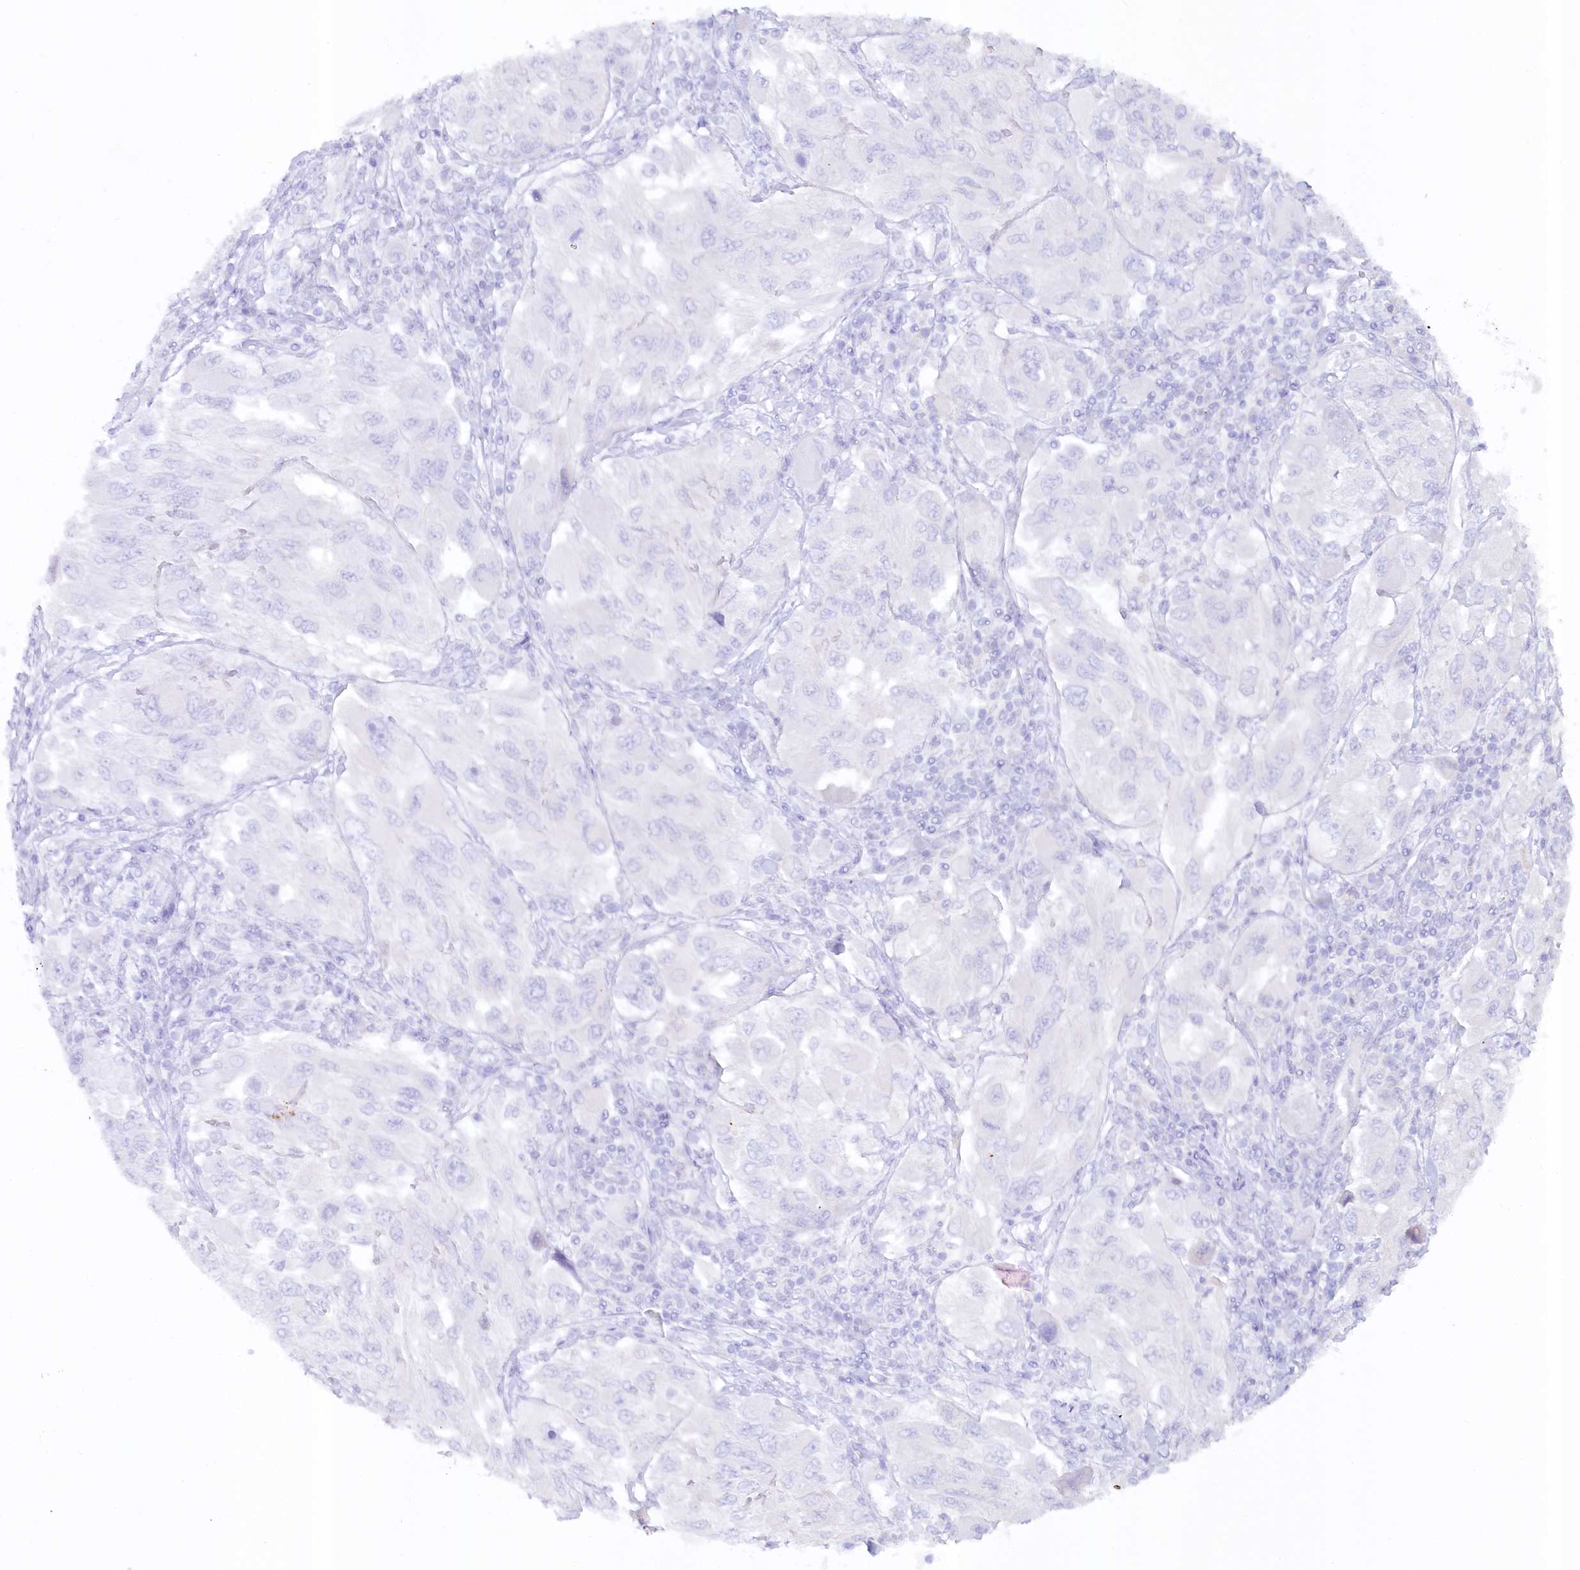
{"staining": {"intensity": "negative", "quantity": "none", "location": "none"}, "tissue": "melanoma", "cell_type": "Tumor cells", "image_type": "cancer", "snomed": [{"axis": "morphology", "description": "Malignant melanoma, NOS"}, {"axis": "topography", "description": "Skin"}], "caption": "A high-resolution image shows IHC staining of malignant melanoma, which demonstrates no significant expression in tumor cells.", "gene": "PAIP2", "patient": {"sex": "female", "age": 91}}